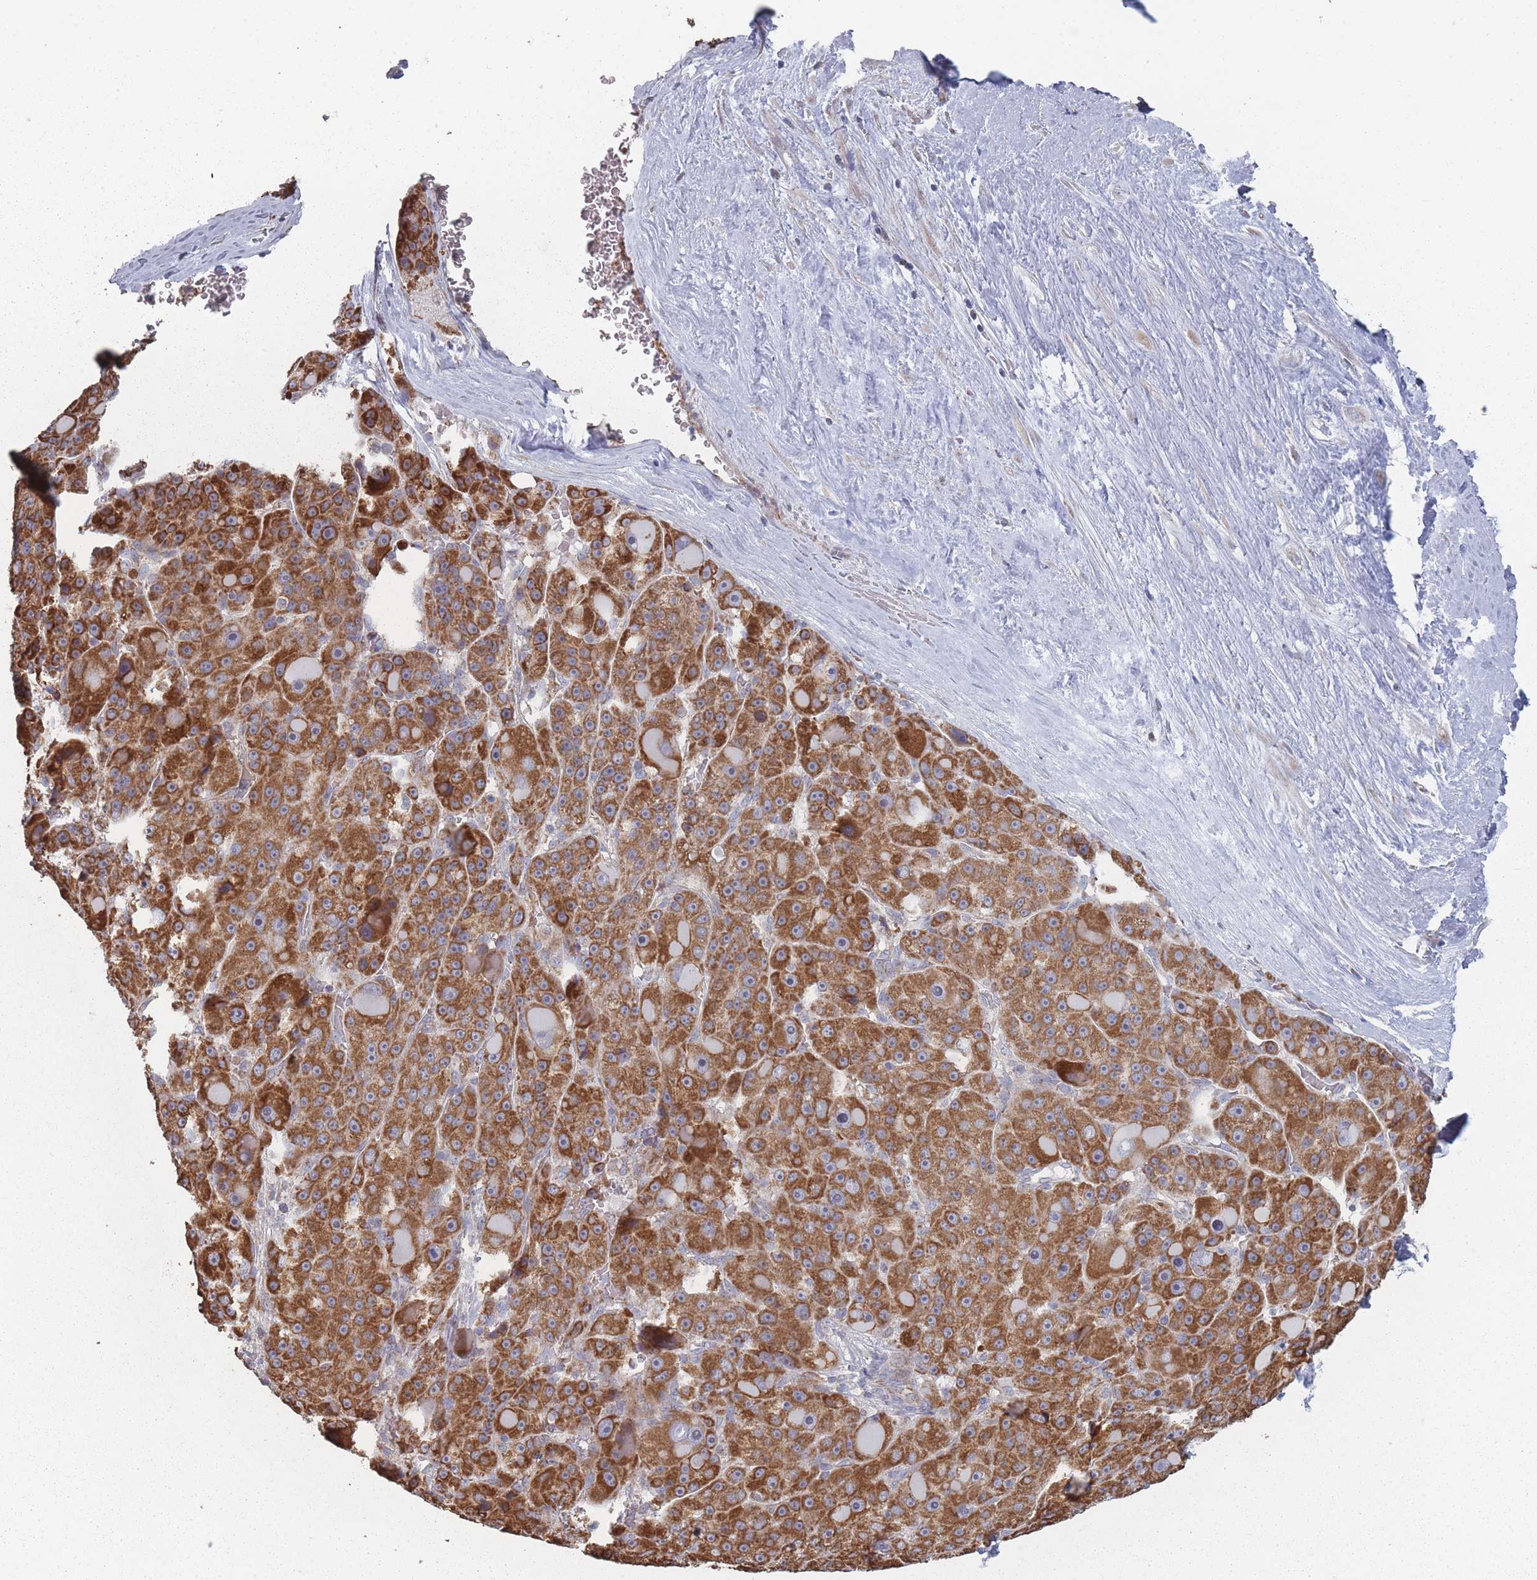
{"staining": {"intensity": "strong", "quantity": ">75%", "location": "cytoplasmic/membranous"}, "tissue": "liver cancer", "cell_type": "Tumor cells", "image_type": "cancer", "snomed": [{"axis": "morphology", "description": "Carcinoma, Hepatocellular, NOS"}, {"axis": "topography", "description": "Liver"}], "caption": "Strong cytoplasmic/membranous protein staining is present in about >75% of tumor cells in liver hepatocellular carcinoma. (Stains: DAB in brown, nuclei in blue, Microscopy: brightfield microscopy at high magnification).", "gene": "PSMB3", "patient": {"sex": "male", "age": 76}}